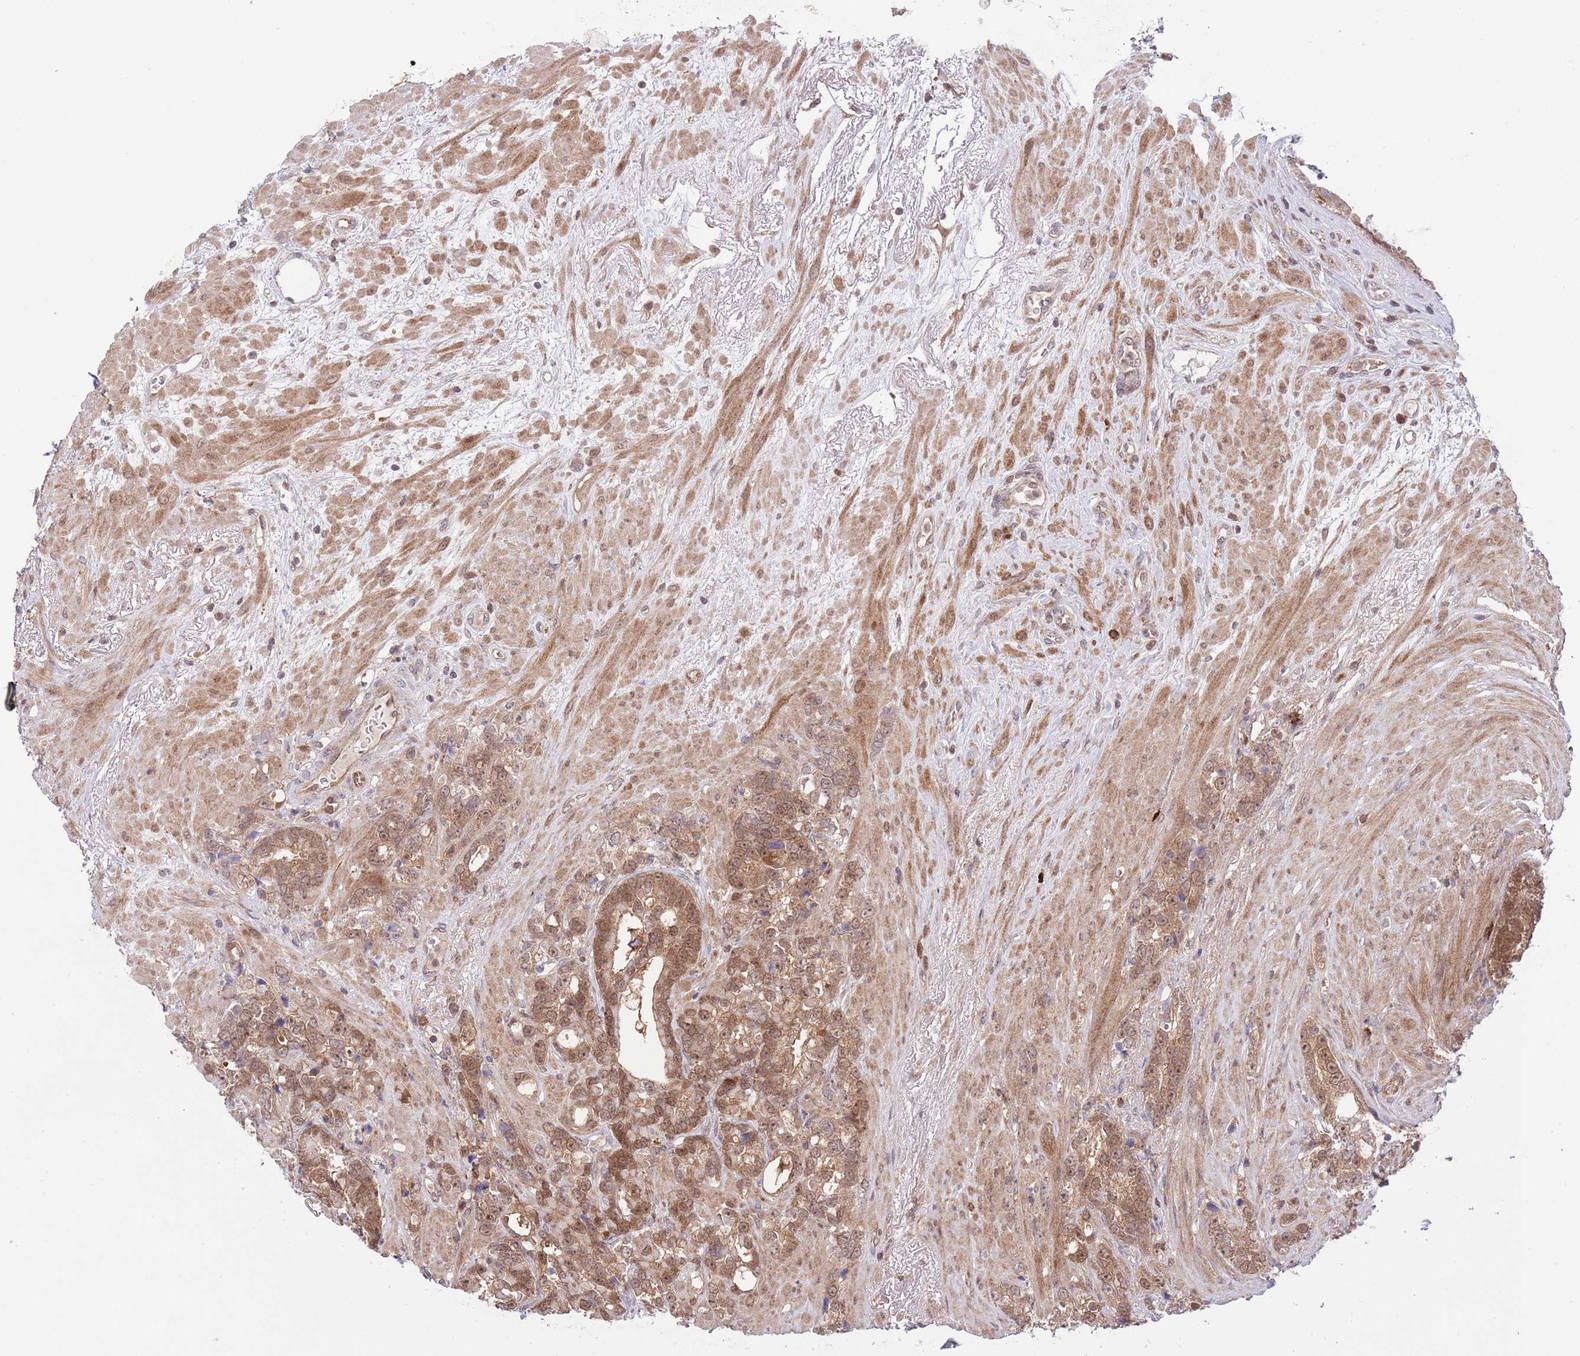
{"staining": {"intensity": "moderate", "quantity": ">75%", "location": "cytoplasmic/membranous,nuclear"}, "tissue": "prostate cancer", "cell_type": "Tumor cells", "image_type": "cancer", "snomed": [{"axis": "morphology", "description": "Adenocarcinoma, High grade"}, {"axis": "topography", "description": "Prostate"}], "caption": "This is a micrograph of immunohistochemistry (IHC) staining of high-grade adenocarcinoma (prostate), which shows moderate positivity in the cytoplasmic/membranous and nuclear of tumor cells.", "gene": "HDHD2", "patient": {"sex": "male", "age": 74}}